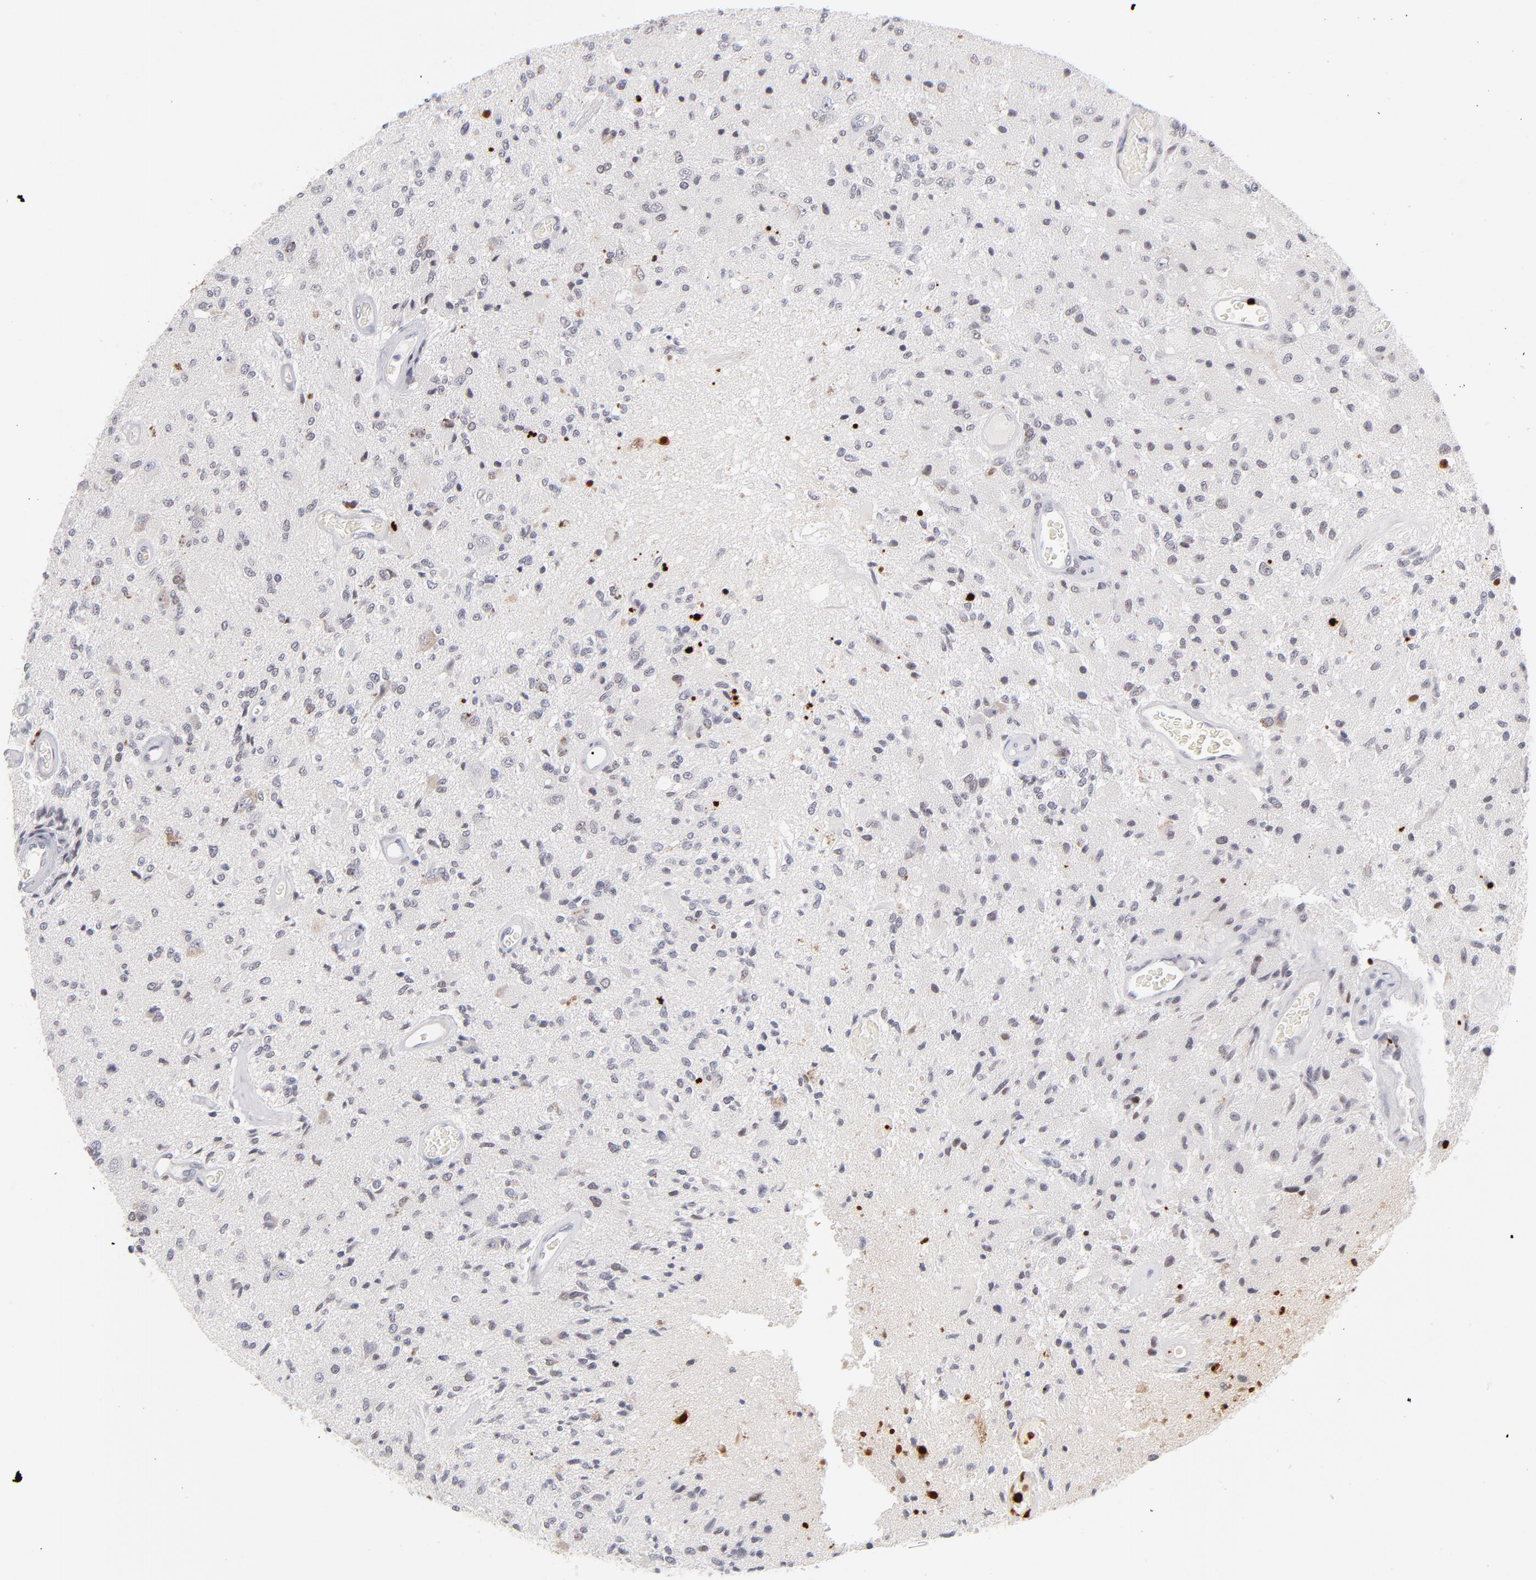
{"staining": {"intensity": "negative", "quantity": "none", "location": "none"}, "tissue": "glioma", "cell_type": "Tumor cells", "image_type": "cancer", "snomed": [{"axis": "morphology", "description": "Normal tissue, NOS"}, {"axis": "morphology", "description": "Glioma, malignant, High grade"}, {"axis": "topography", "description": "Cerebral cortex"}], "caption": "The photomicrograph displays no significant positivity in tumor cells of glioma.", "gene": "PARP1", "patient": {"sex": "male", "age": 77}}